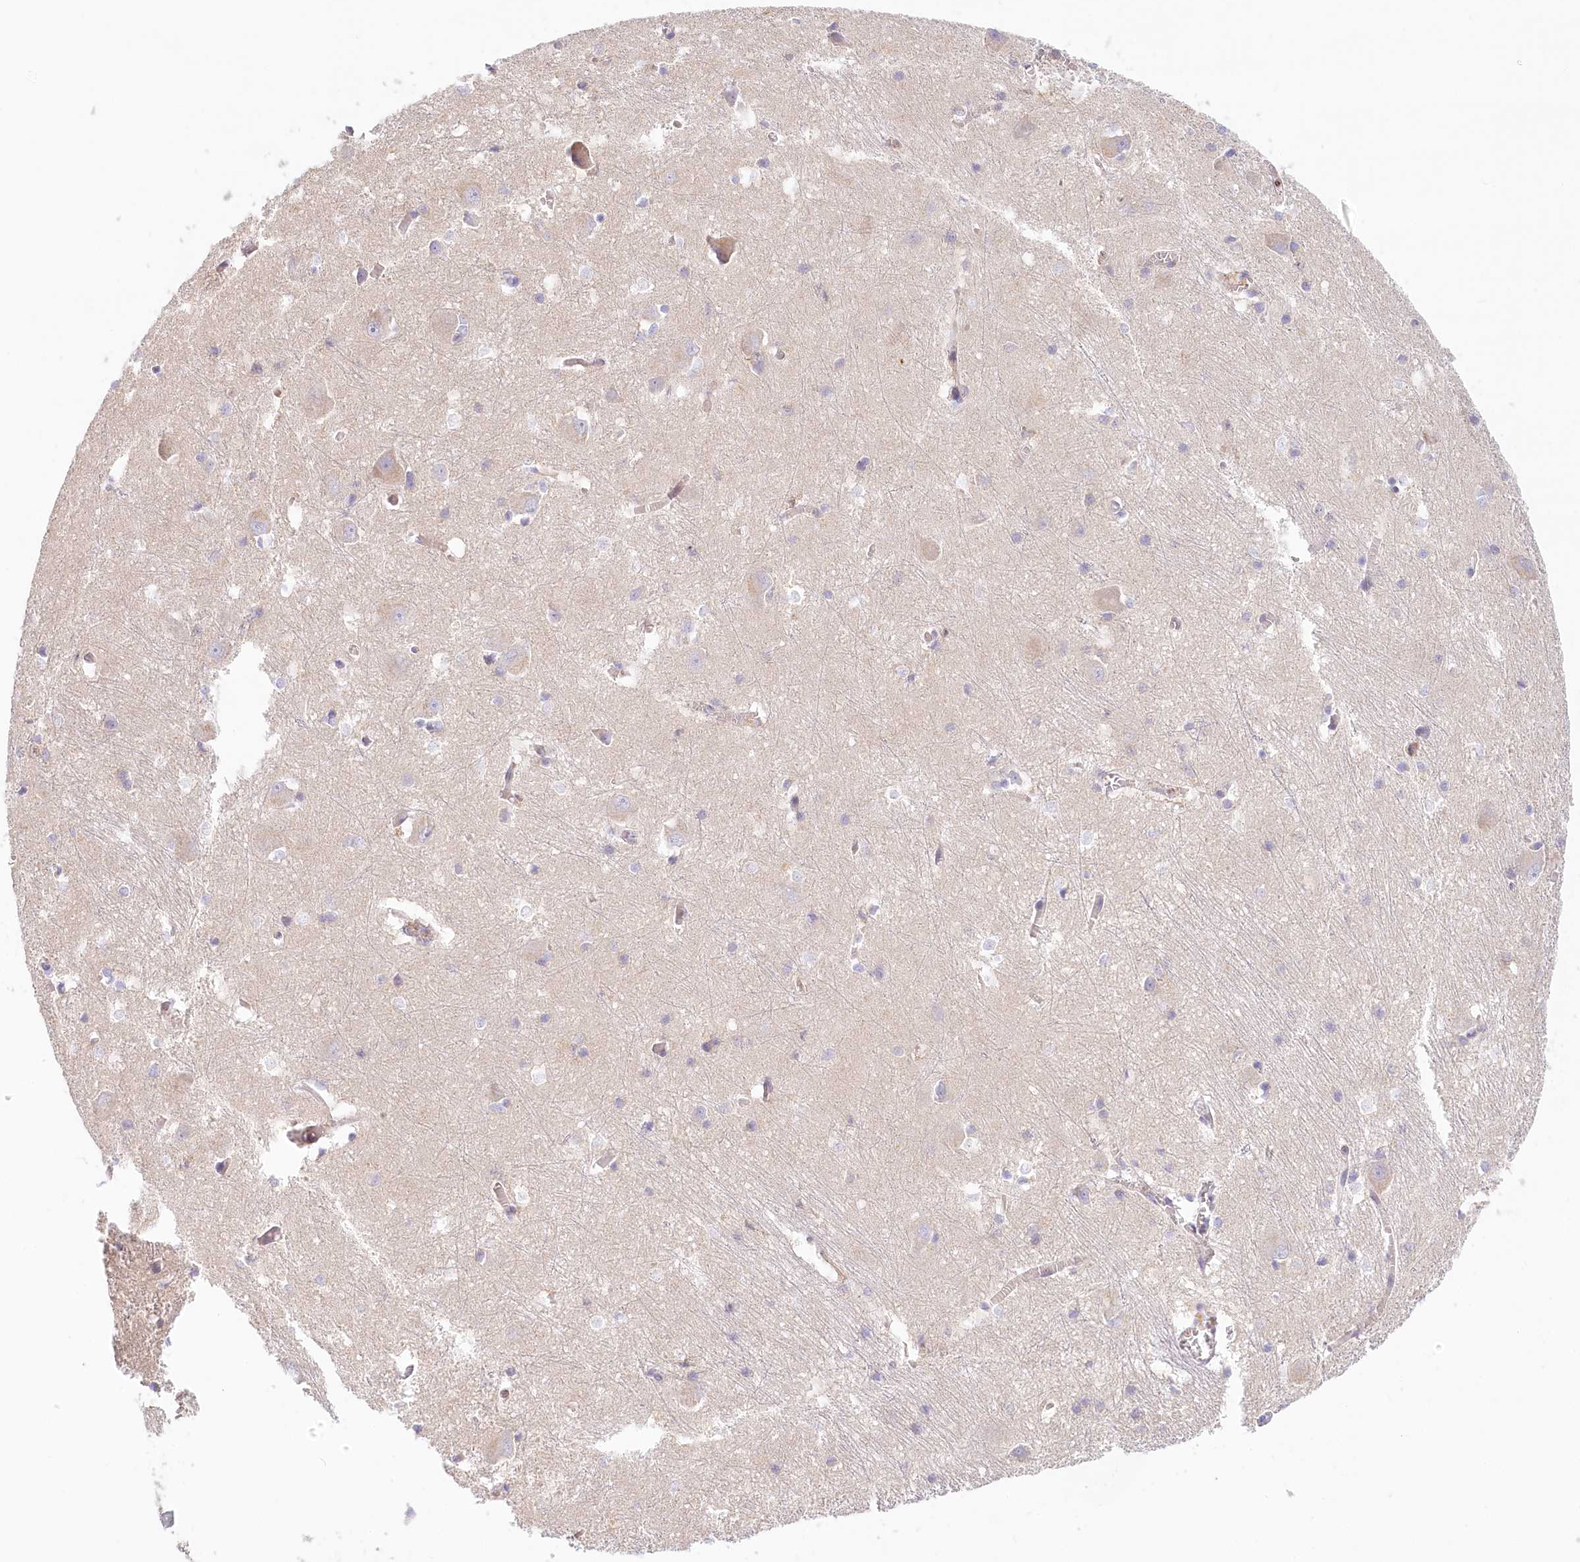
{"staining": {"intensity": "negative", "quantity": "none", "location": "none"}, "tissue": "caudate", "cell_type": "Glial cells", "image_type": "normal", "snomed": [{"axis": "morphology", "description": "Normal tissue, NOS"}, {"axis": "topography", "description": "Lateral ventricle wall"}], "caption": "DAB immunohistochemical staining of normal human caudate demonstrates no significant staining in glial cells.", "gene": "UMPS", "patient": {"sex": "male", "age": 37}}